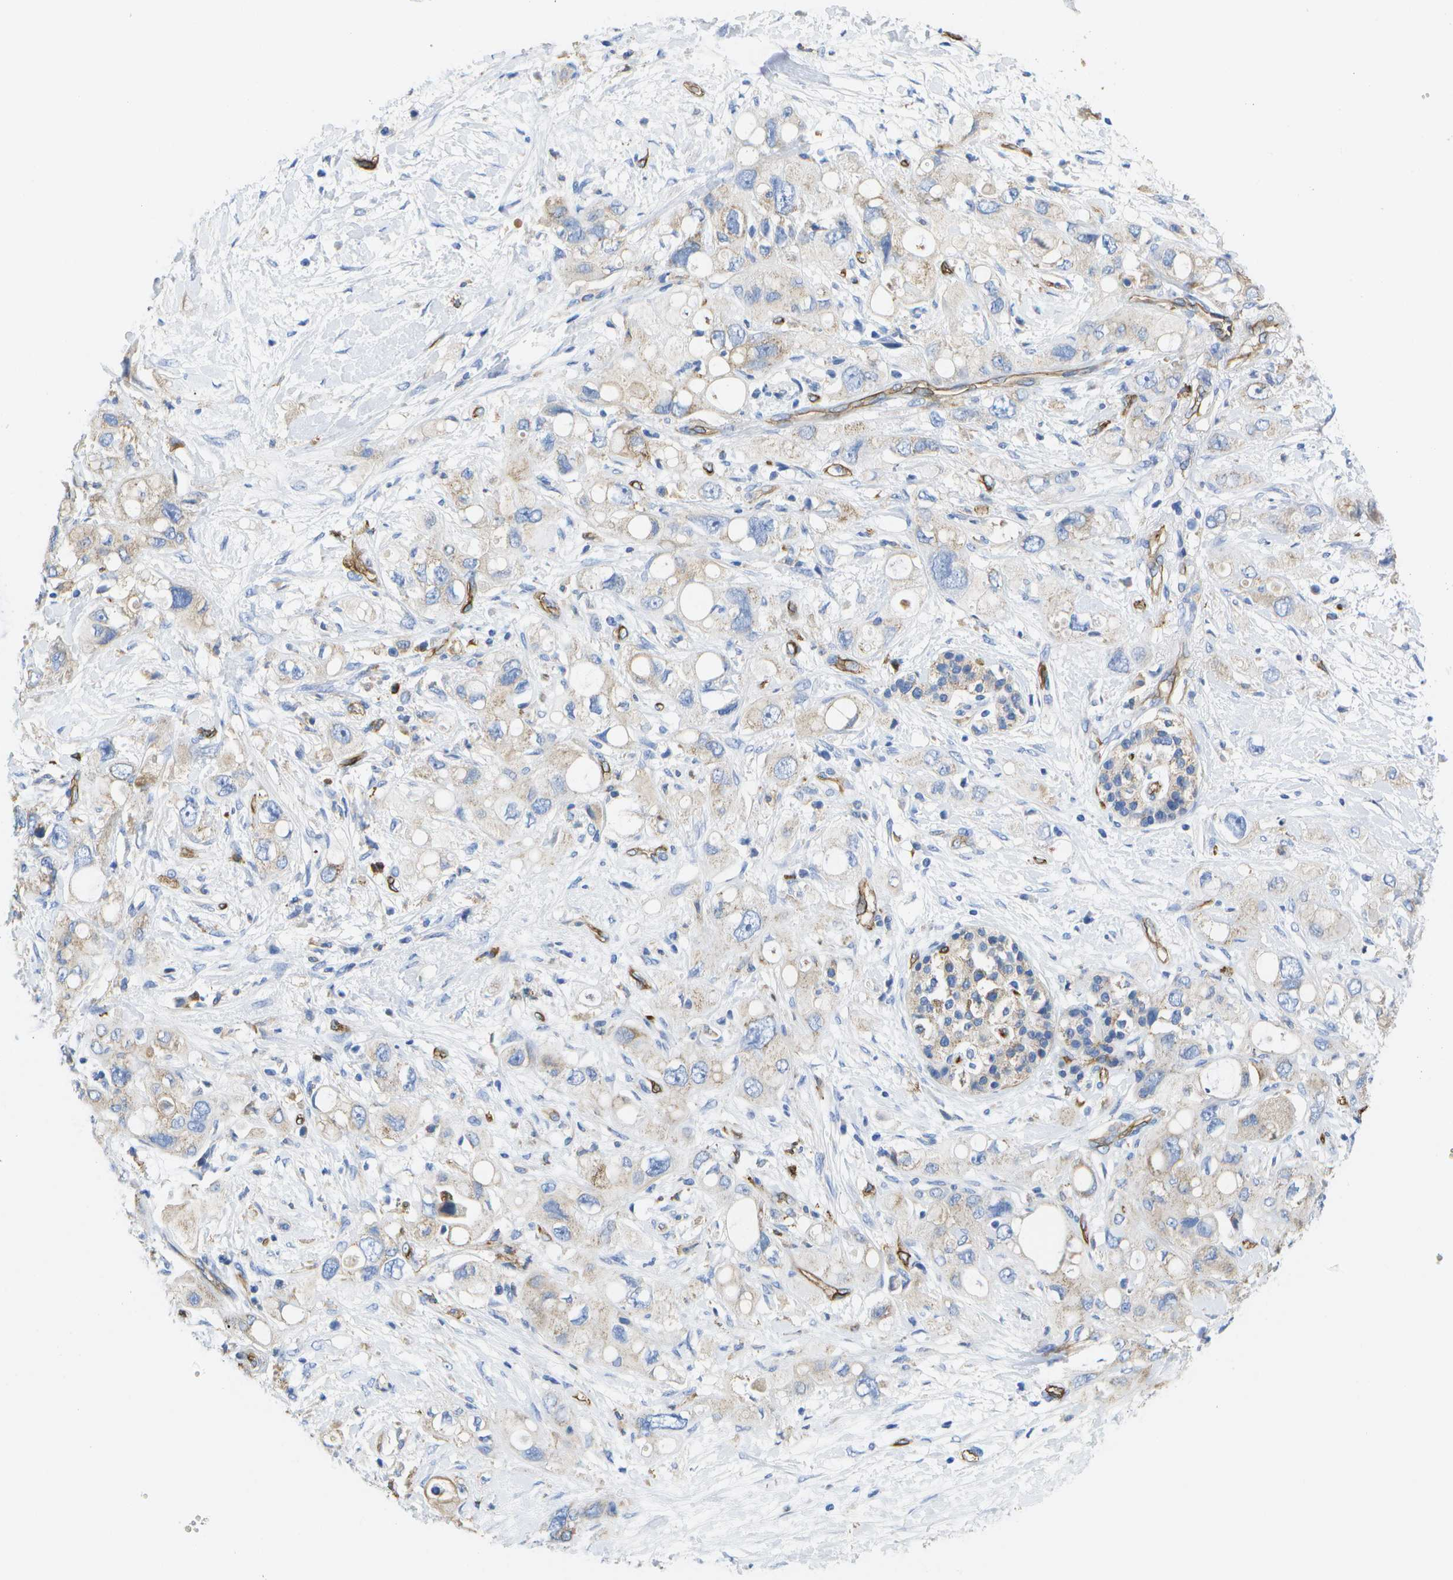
{"staining": {"intensity": "negative", "quantity": "none", "location": "none"}, "tissue": "pancreatic cancer", "cell_type": "Tumor cells", "image_type": "cancer", "snomed": [{"axis": "morphology", "description": "Adenocarcinoma, NOS"}, {"axis": "topography", "description": "Pancreas"}], "caption": "Micrograph shows no significant protein positivity in tumor cells of pancreatic cancer.", "gene": "DYSF", "patient": {"sex": "female", "age": 56}}